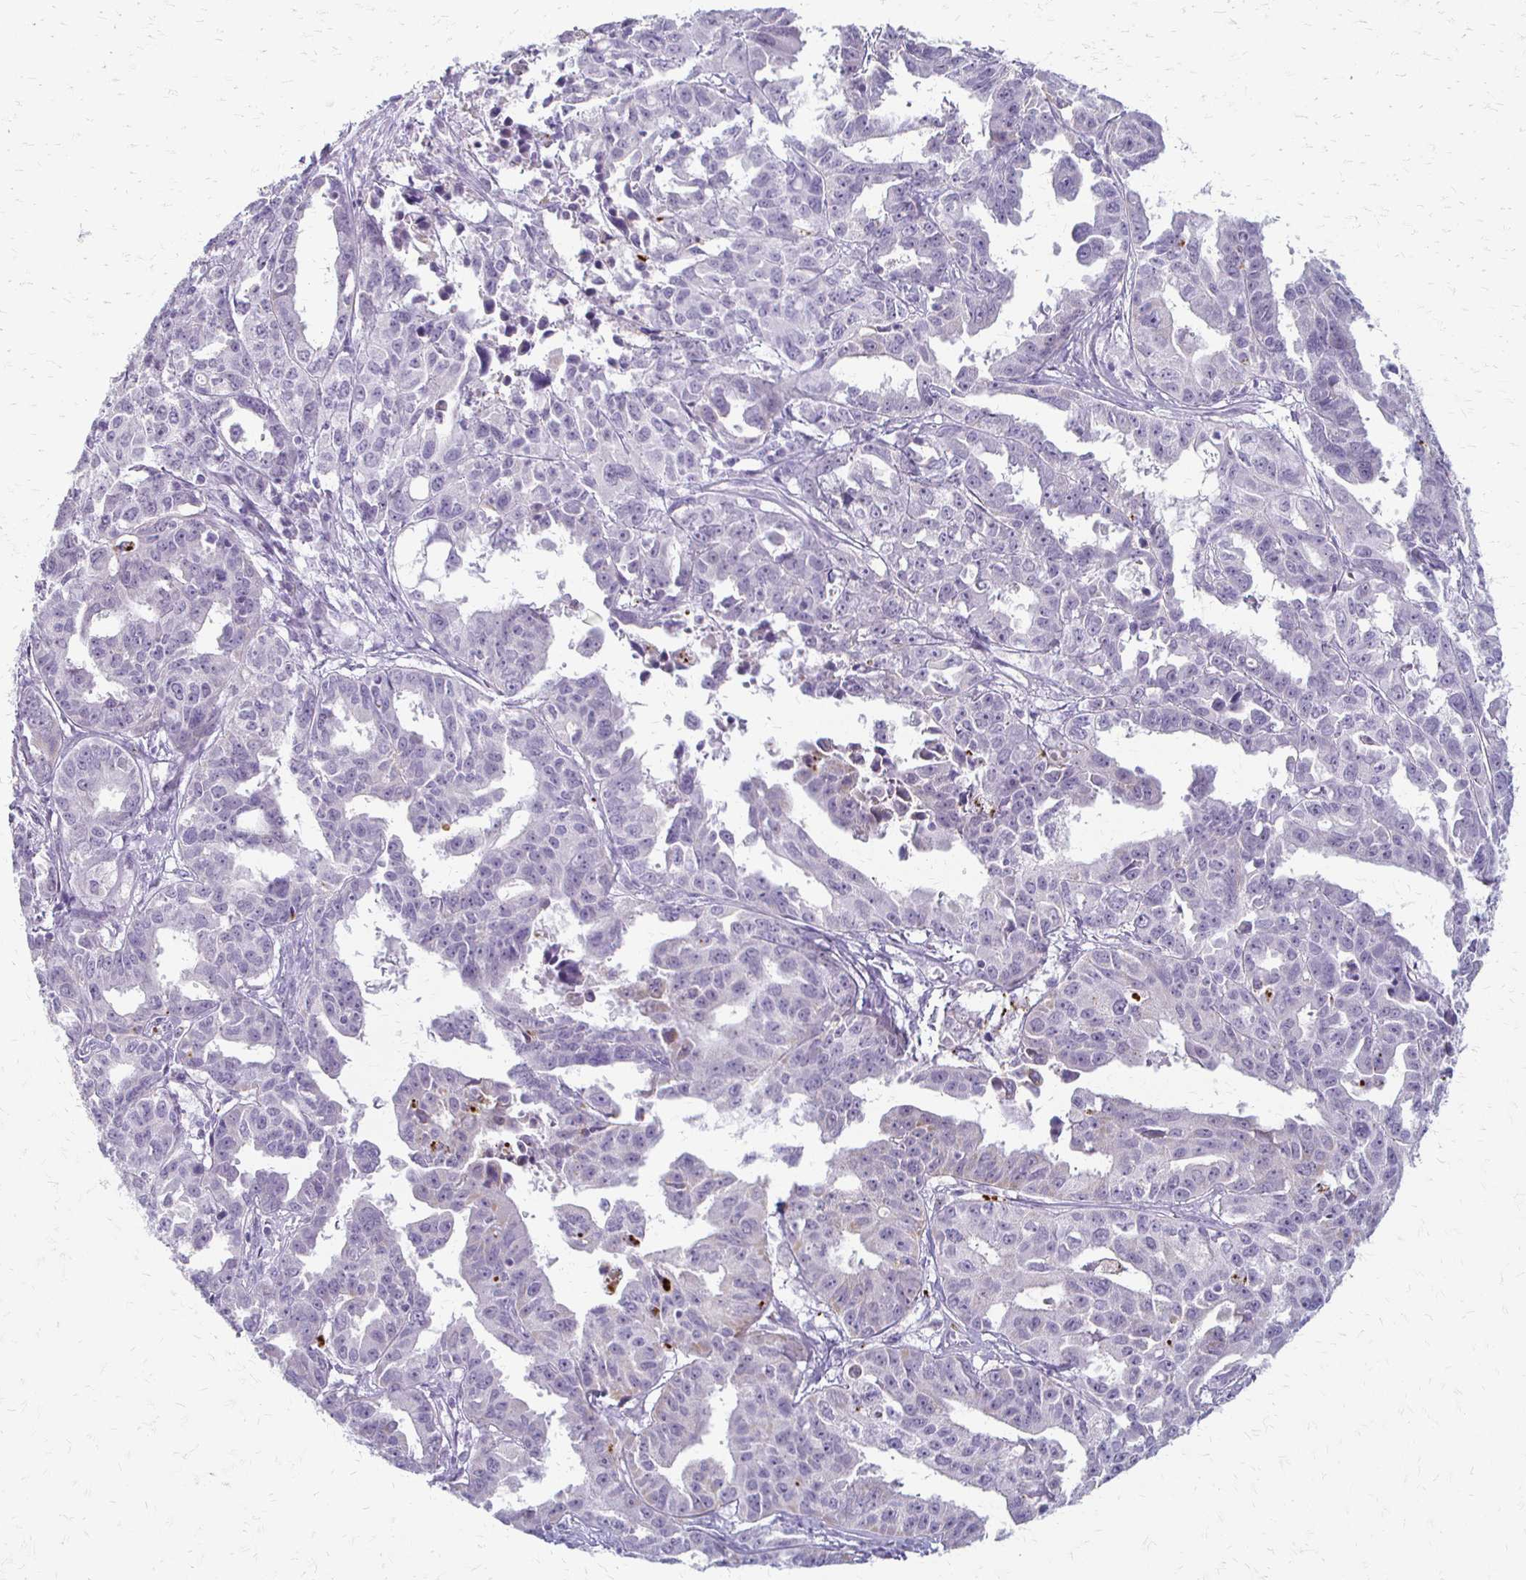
{"staining": {"intensity": "negative", "quantity": "none", "location": "none"}, "tissue": "ovarian cancer", "cell_type": "Tumor cells", "image_type": "cancer", "snomed": [{"axis": "morphology", "description": "Adenocarcinoma, NOS"}, {"axis": "morphology", "description": "Carcinoma, endometroid"}, {"axis": "topography", "description": "Ovary"}], "caption": "High magnification brightfield microscopy of ovarian cancer (adenocarcinoma) stained with DAB (brown) and counterstained with hematoxylin (blue): tumor cells show no significant positivity. (DAB (3,3'-diaminobenzidine) IHC with hematoxylin counter stain).", "gene": "ACP5", "patient": {"sex": "female", "age": 72}}